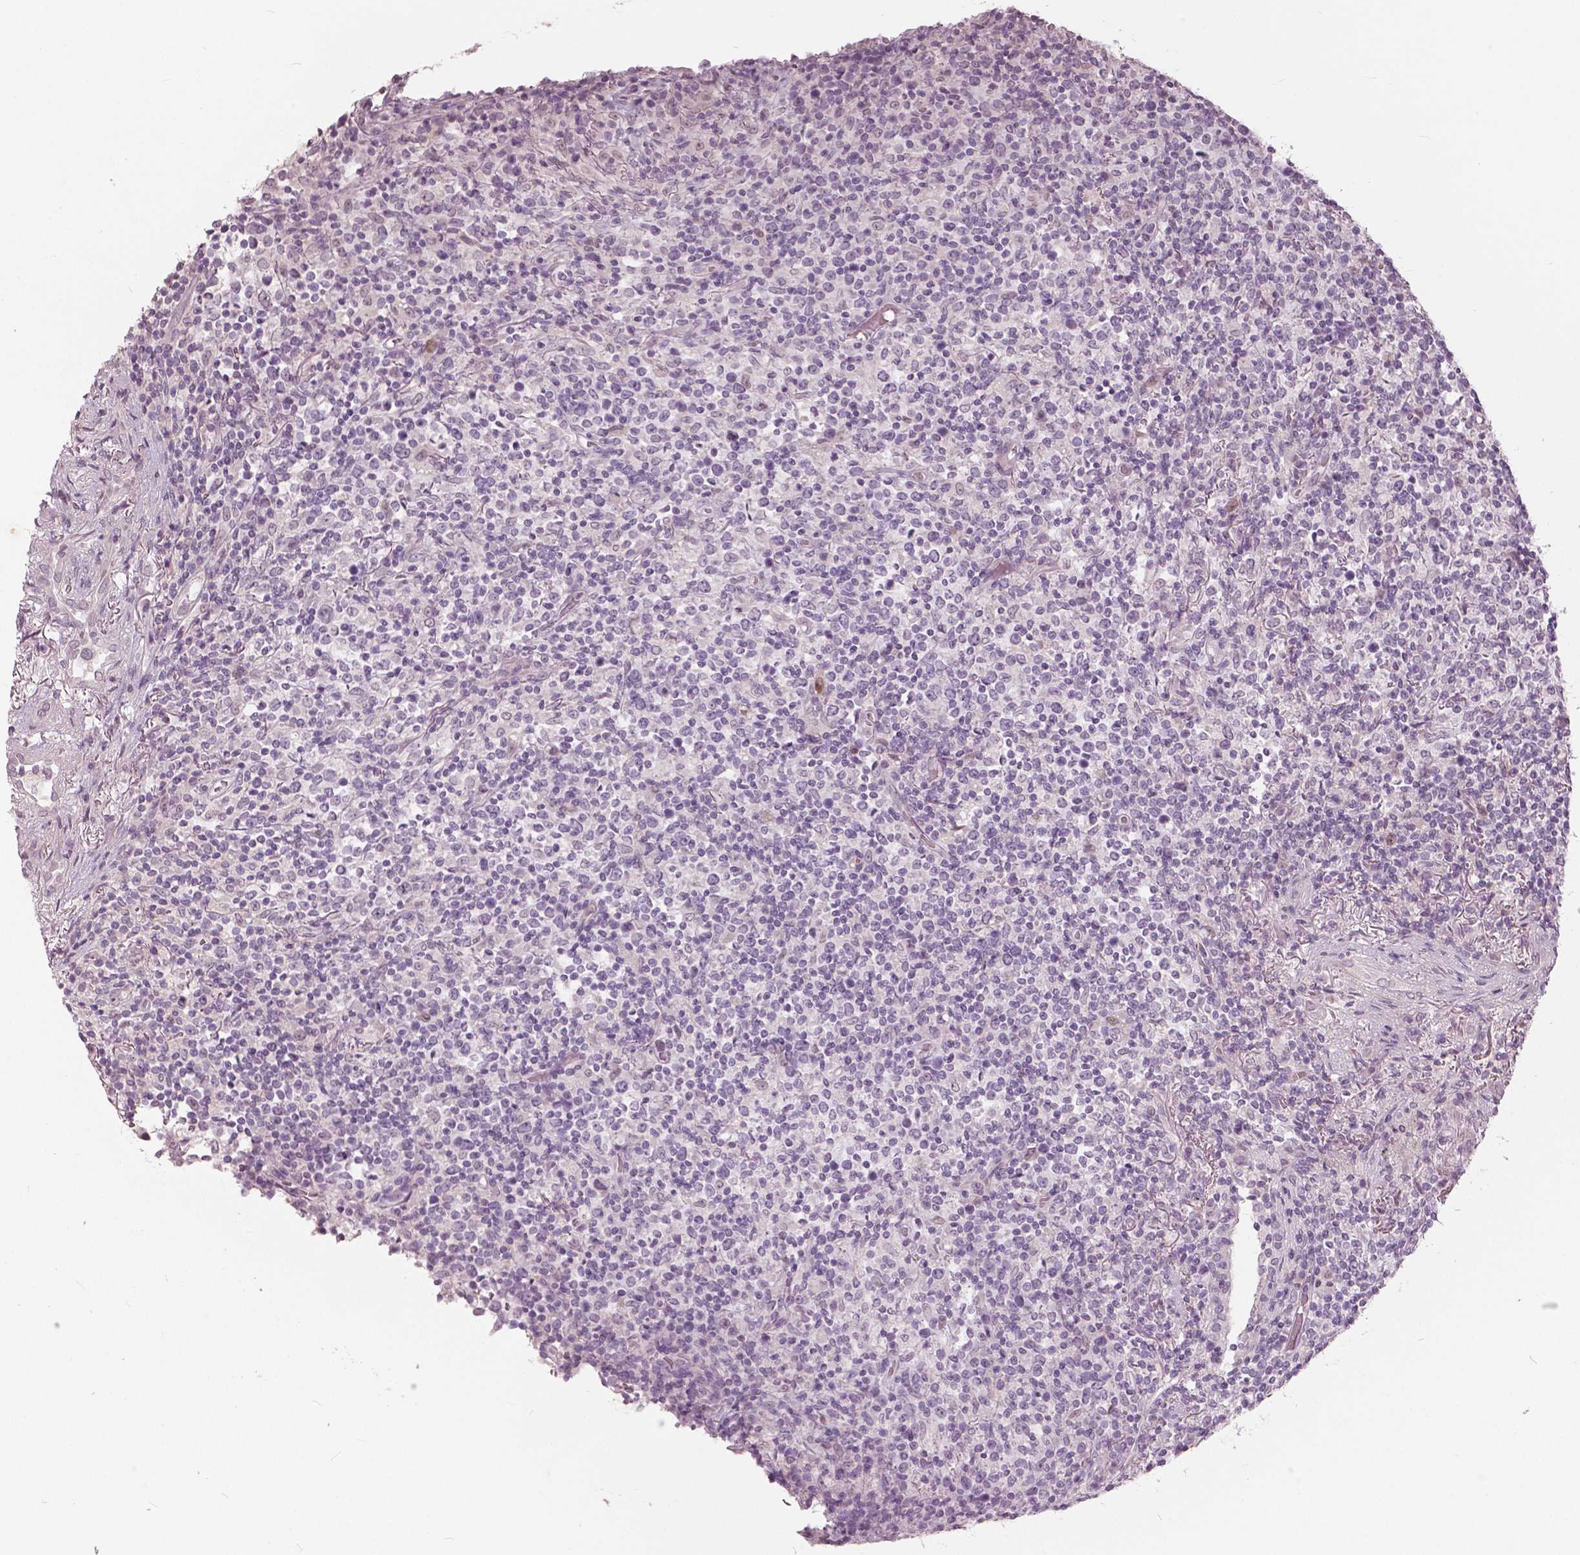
{"staining": {"intensity": "negative", "quantity": "none", "location": "none"}, "tissue": "lymphoma", "cell_type": "Tumor cells", "image_type": "cancer", "snomed": [{"axis": "morphology", "description": "Malignant lymphoma, non-Hodgkin's type, High grade"}, {"axis": "topography", "description": "Lung"}], "caption": "An immunohistochemistry (IHC) histopathology image of lymphoma is shown. There is no staining in tumor cells of lymphoma.", "gene": "NANOG", "patient": {"sex": "male", "age": 79}}